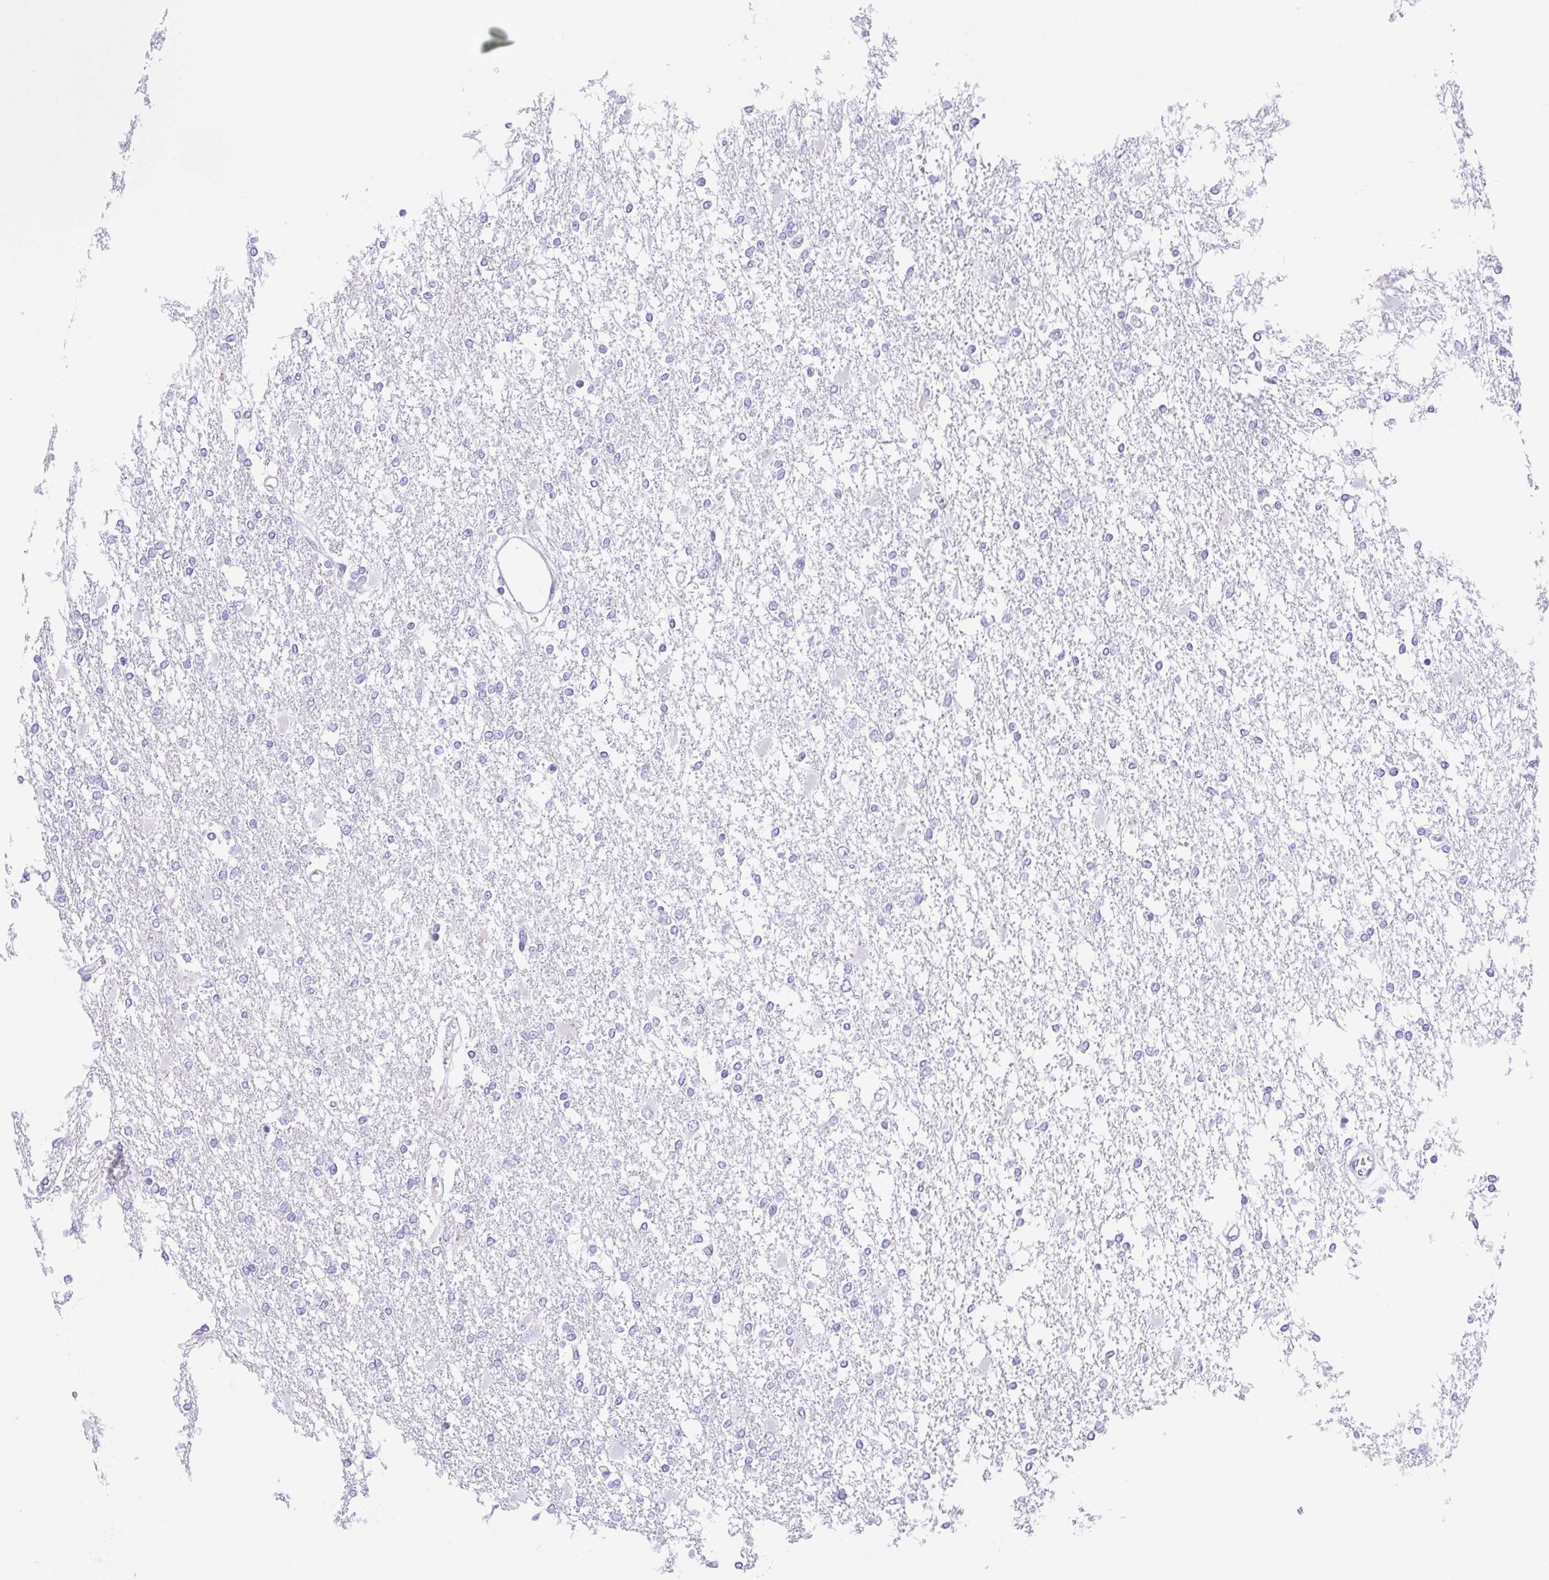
{"staining": {"intensity": "negative", "quantity": "none", "location": "none"}, "tissue": "glioma", "cell_type": "Tumor cells", "image_type": "cancer", "snomed": [{"axis": "morphology", "description": "Glioma, malignant, High grade"}, {"axis": "topography", "description": "Cerebral cortex"}], "caption": "There is no significant staining in tumor cells of malignant glioma (high-grade). (DAB (3,3'-diaminobenzidine) IHC with hematoxylin counter stain).", "gene": "SPATA4", "patient": {"sex": "male", "age": 79}}